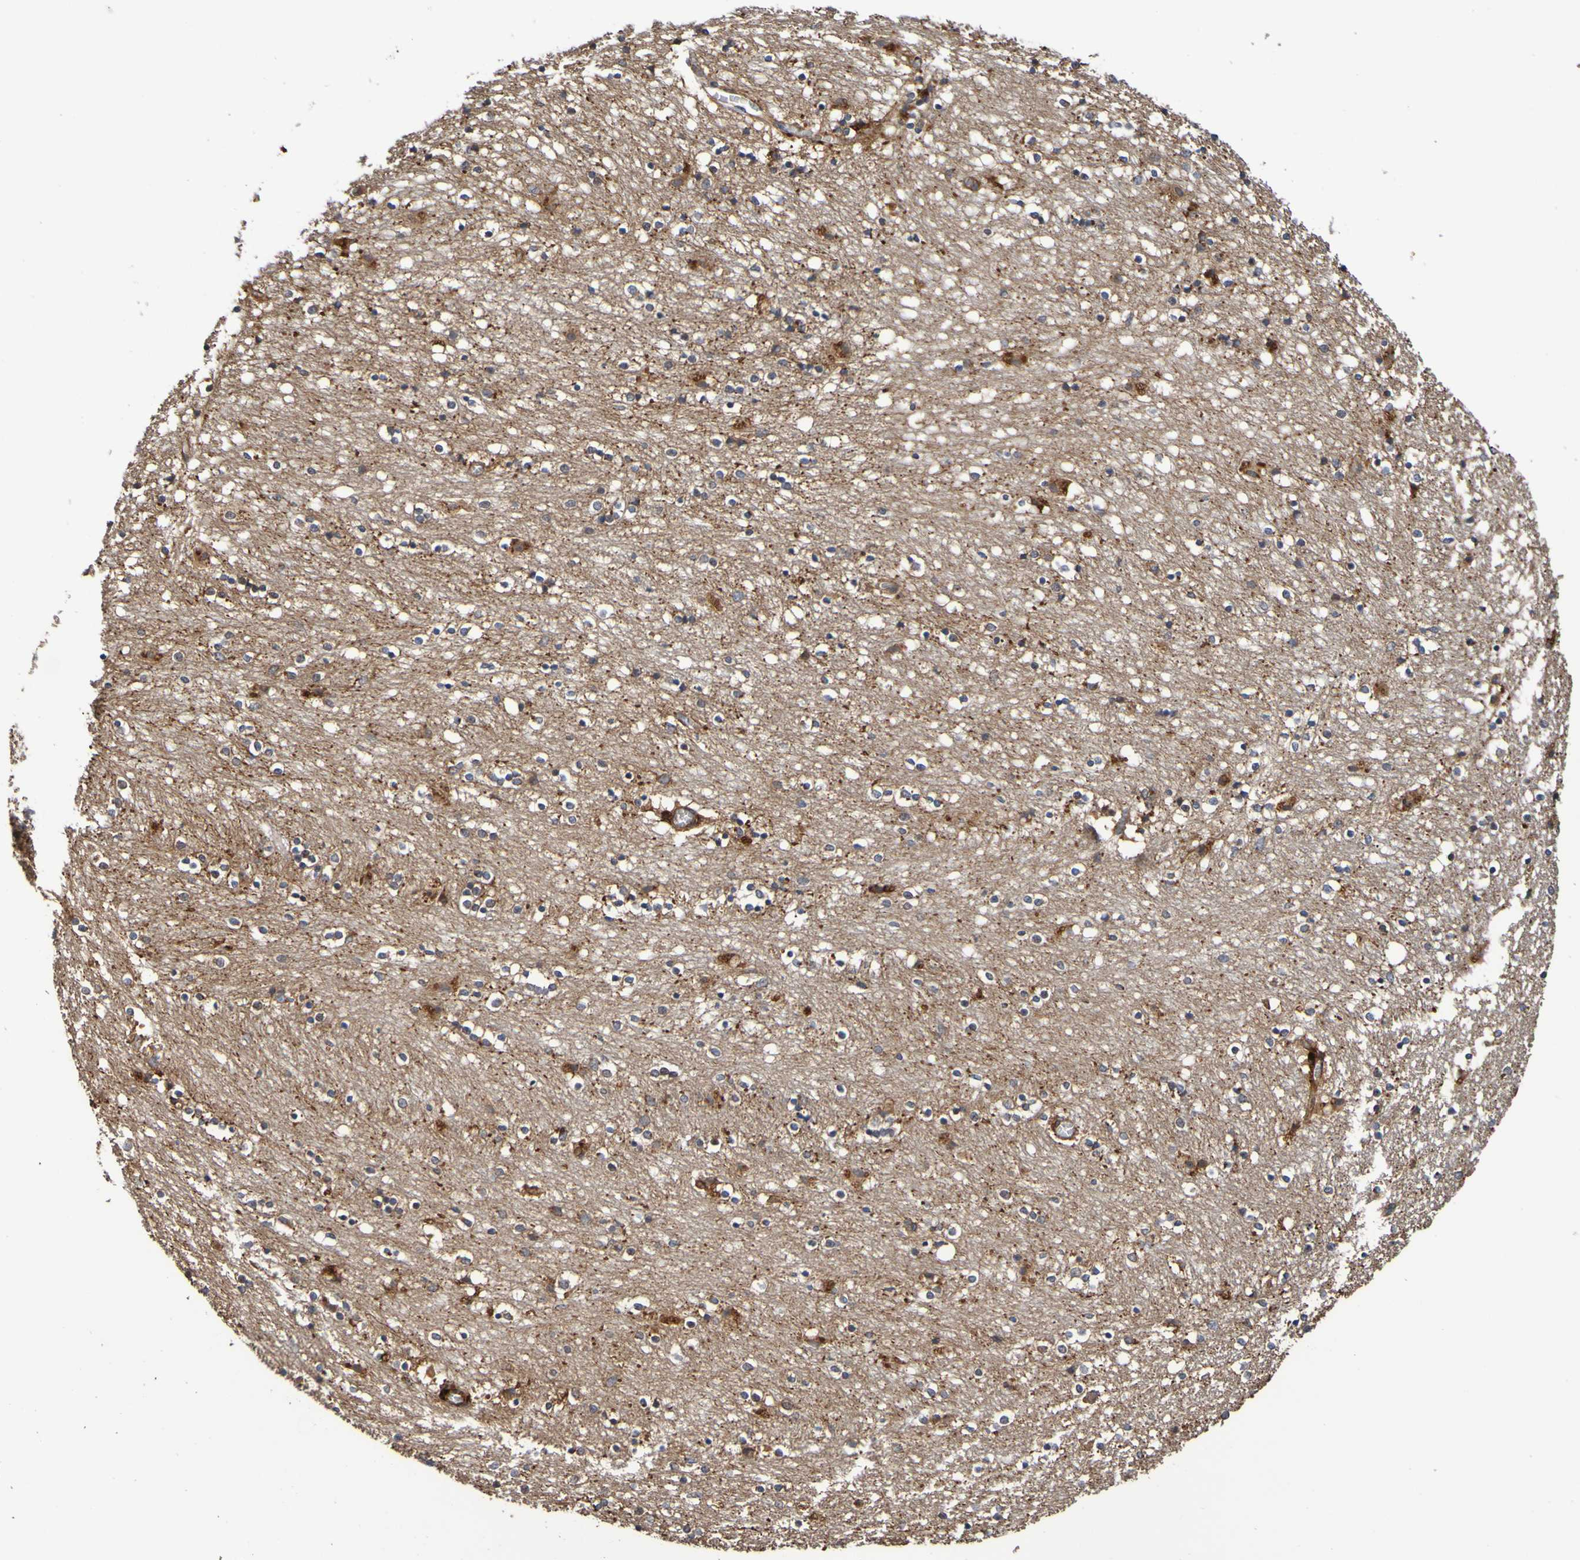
{"staining": {"intensity": "moderate", "quantity": "<25%", "location": "cytoplasmic/membranous"}, "tissue": "caudate", "cell_type": "Glial cells", "image_type": "normal", "snomed": [{"axis": "morphology", "description": "Normal tissue, NOS"}, {"axis": "topography", "description": "Lateral ventricle wall"}], "caption": "Human caudate stained with a brown dye shows moderate cytoplasmic/membranous positive positivity in approximately <25% of glial cells.", "gene": "UCN", "patient": {"sex": "female", "age": 54}}